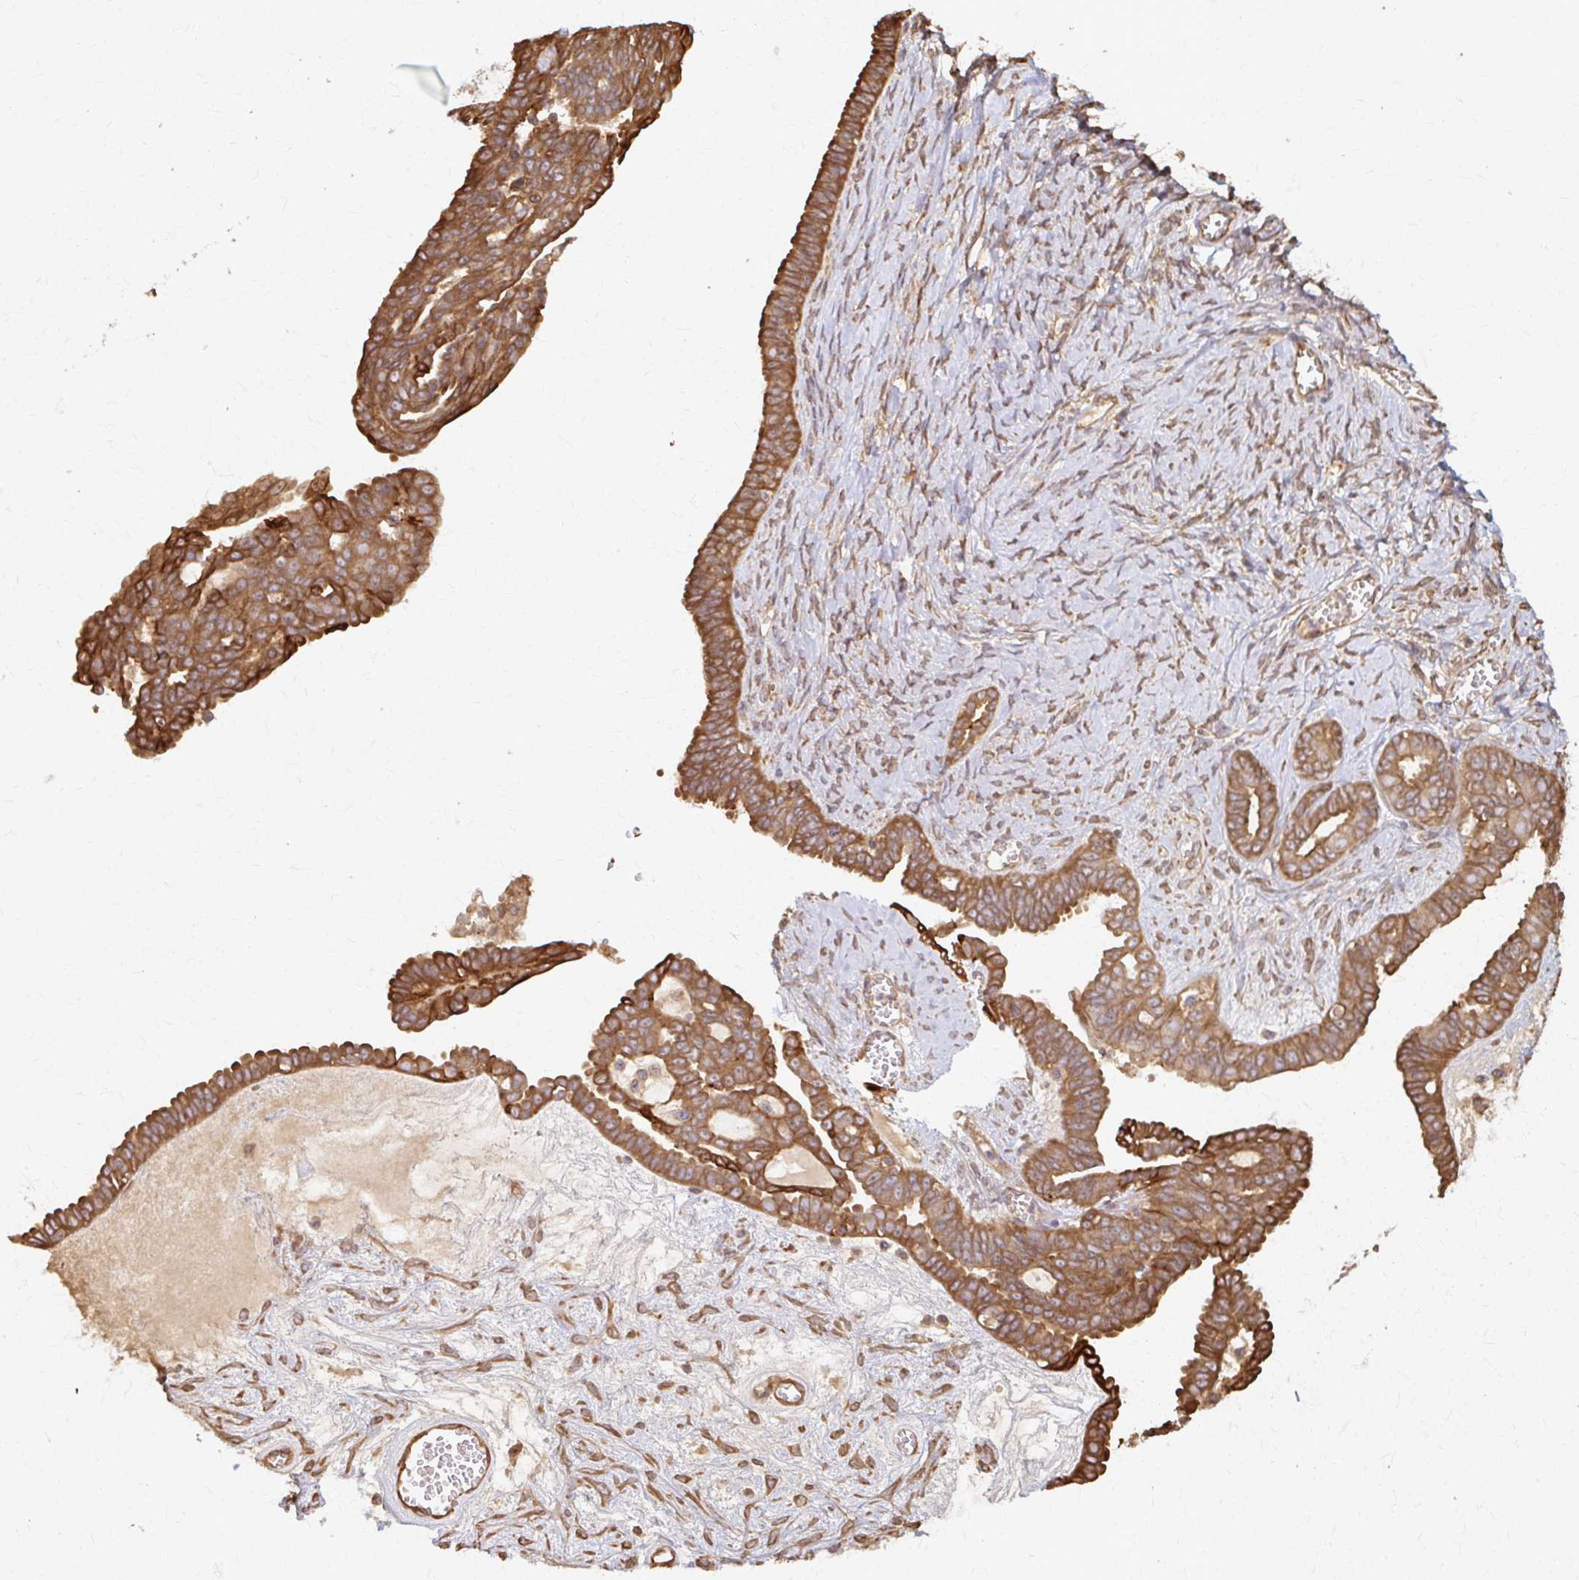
{"staining": {"intensity": "strong", "quantity": ">75%", "location": "cytoplasmic/membranous"}, "tissue": "ovarian cancer", "cell_type": "Tumor cells", "image_type": "cancer", "snomed": [{"axis": "morphology", "description": "Cystadenocarcinoma, serous, NOS"}, {"axis": "topography", "description": "Ovary"}], "caption": "Human ovarian cancer stained with a protein marker demonstrates strong staining in tumor cells.", "gene": "ARHGAP35", "patient": {"sex": "female", "age": 71}}